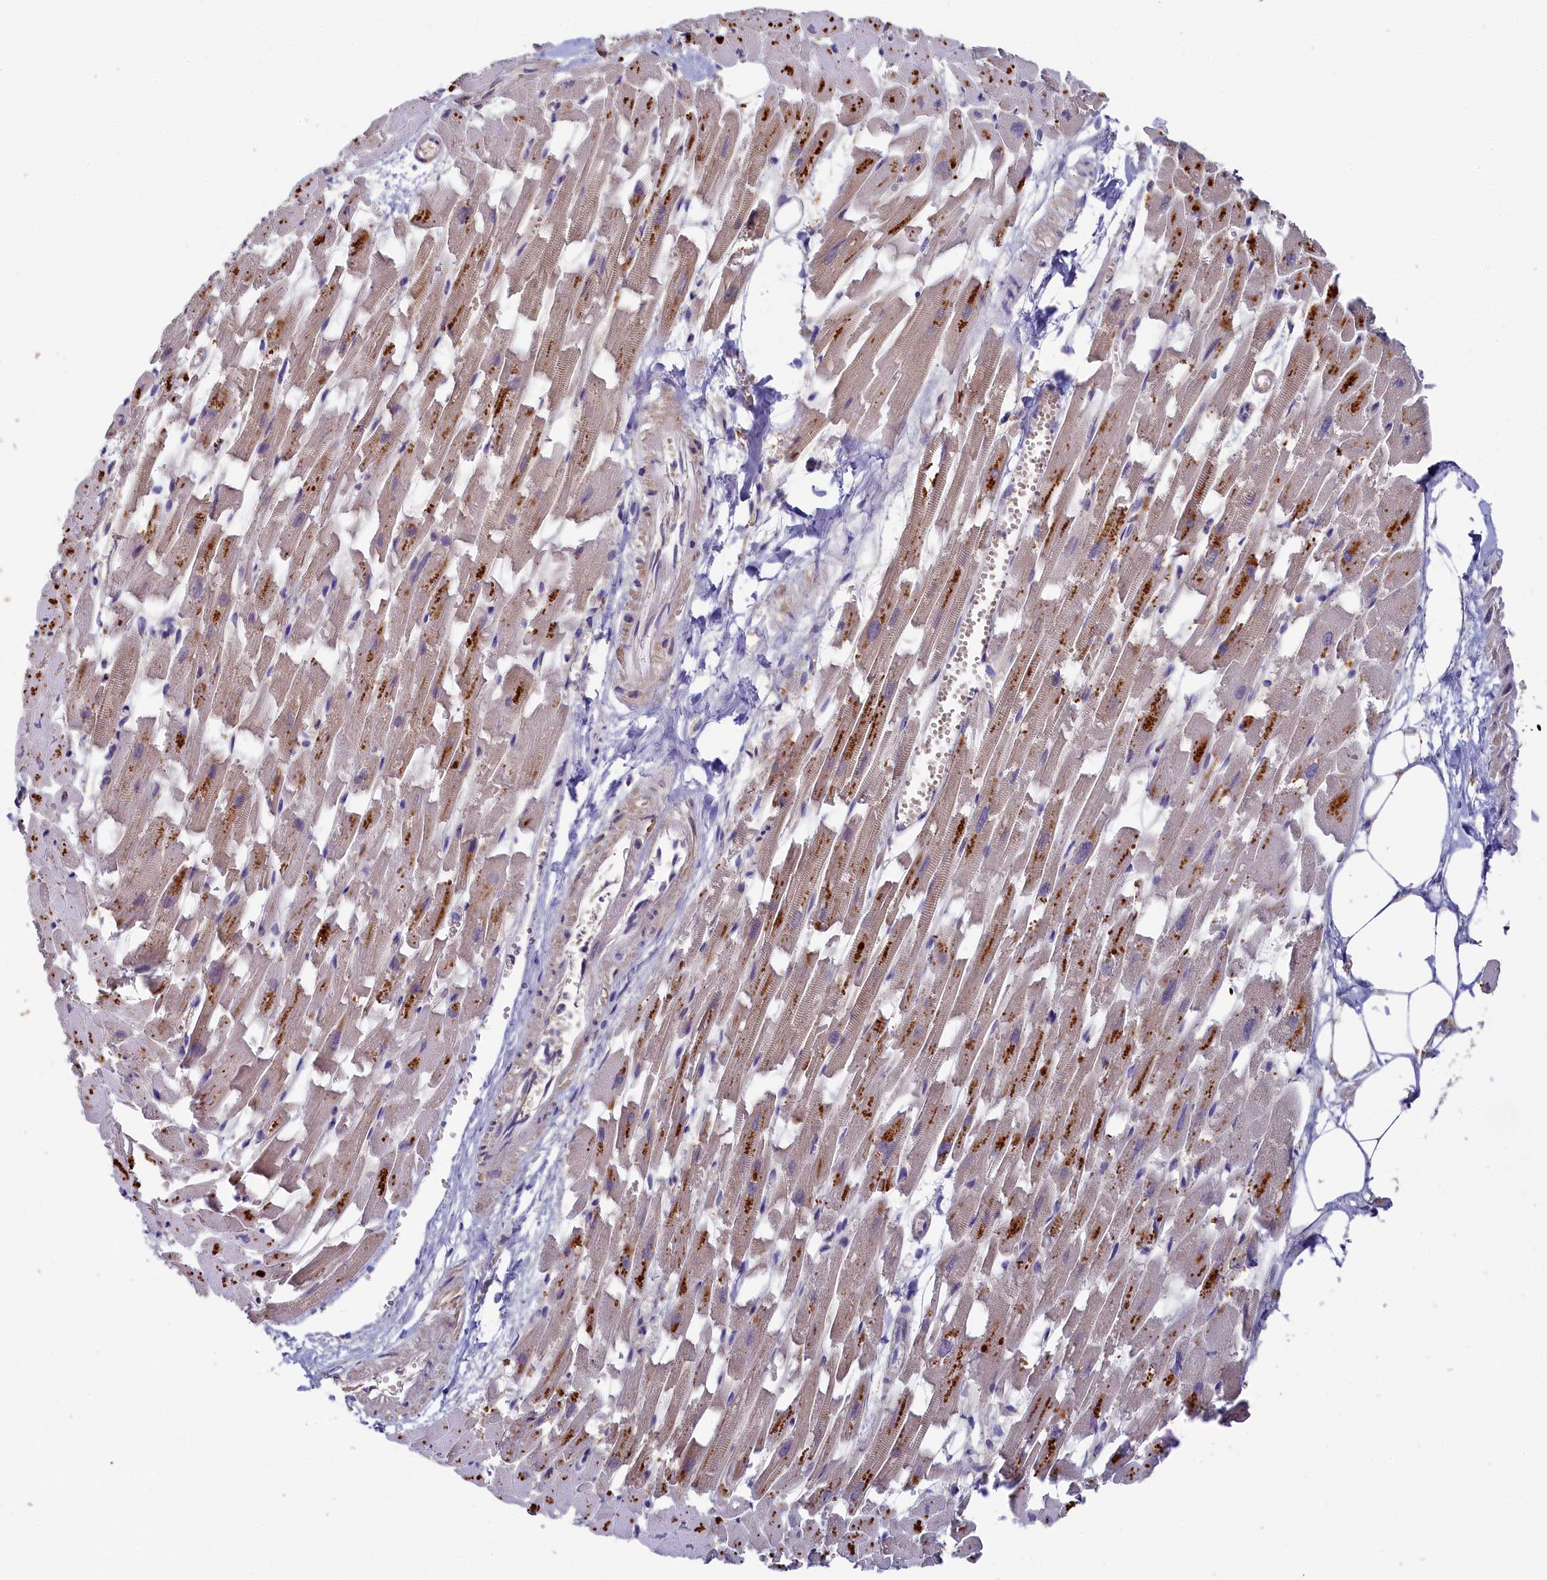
{"staining": {"intensity": "moderate", "quantity": "25%-75%", "location": "cytoplasmic/membranous"}, "tissue": "heart muscle", "cell_type": "Cardiomyocytes", "image_type": "normal", "snomed": [{"axis": "morphology", "description": "Normal tissue, NOS"}, {"axis": "topography", "description": "Heart"}], "caption": "Immunohistochemical staining of unremarkable heart muscle demonstrates medium levels of moderate cytoplasmic/membranous staining in approximately 25%-75% of cardiomyocytes. (DAB IHC with brightfield microscopy, high magnification).", "gene": "SEC31B", "patient": {"sex": "female", "age": 64}}